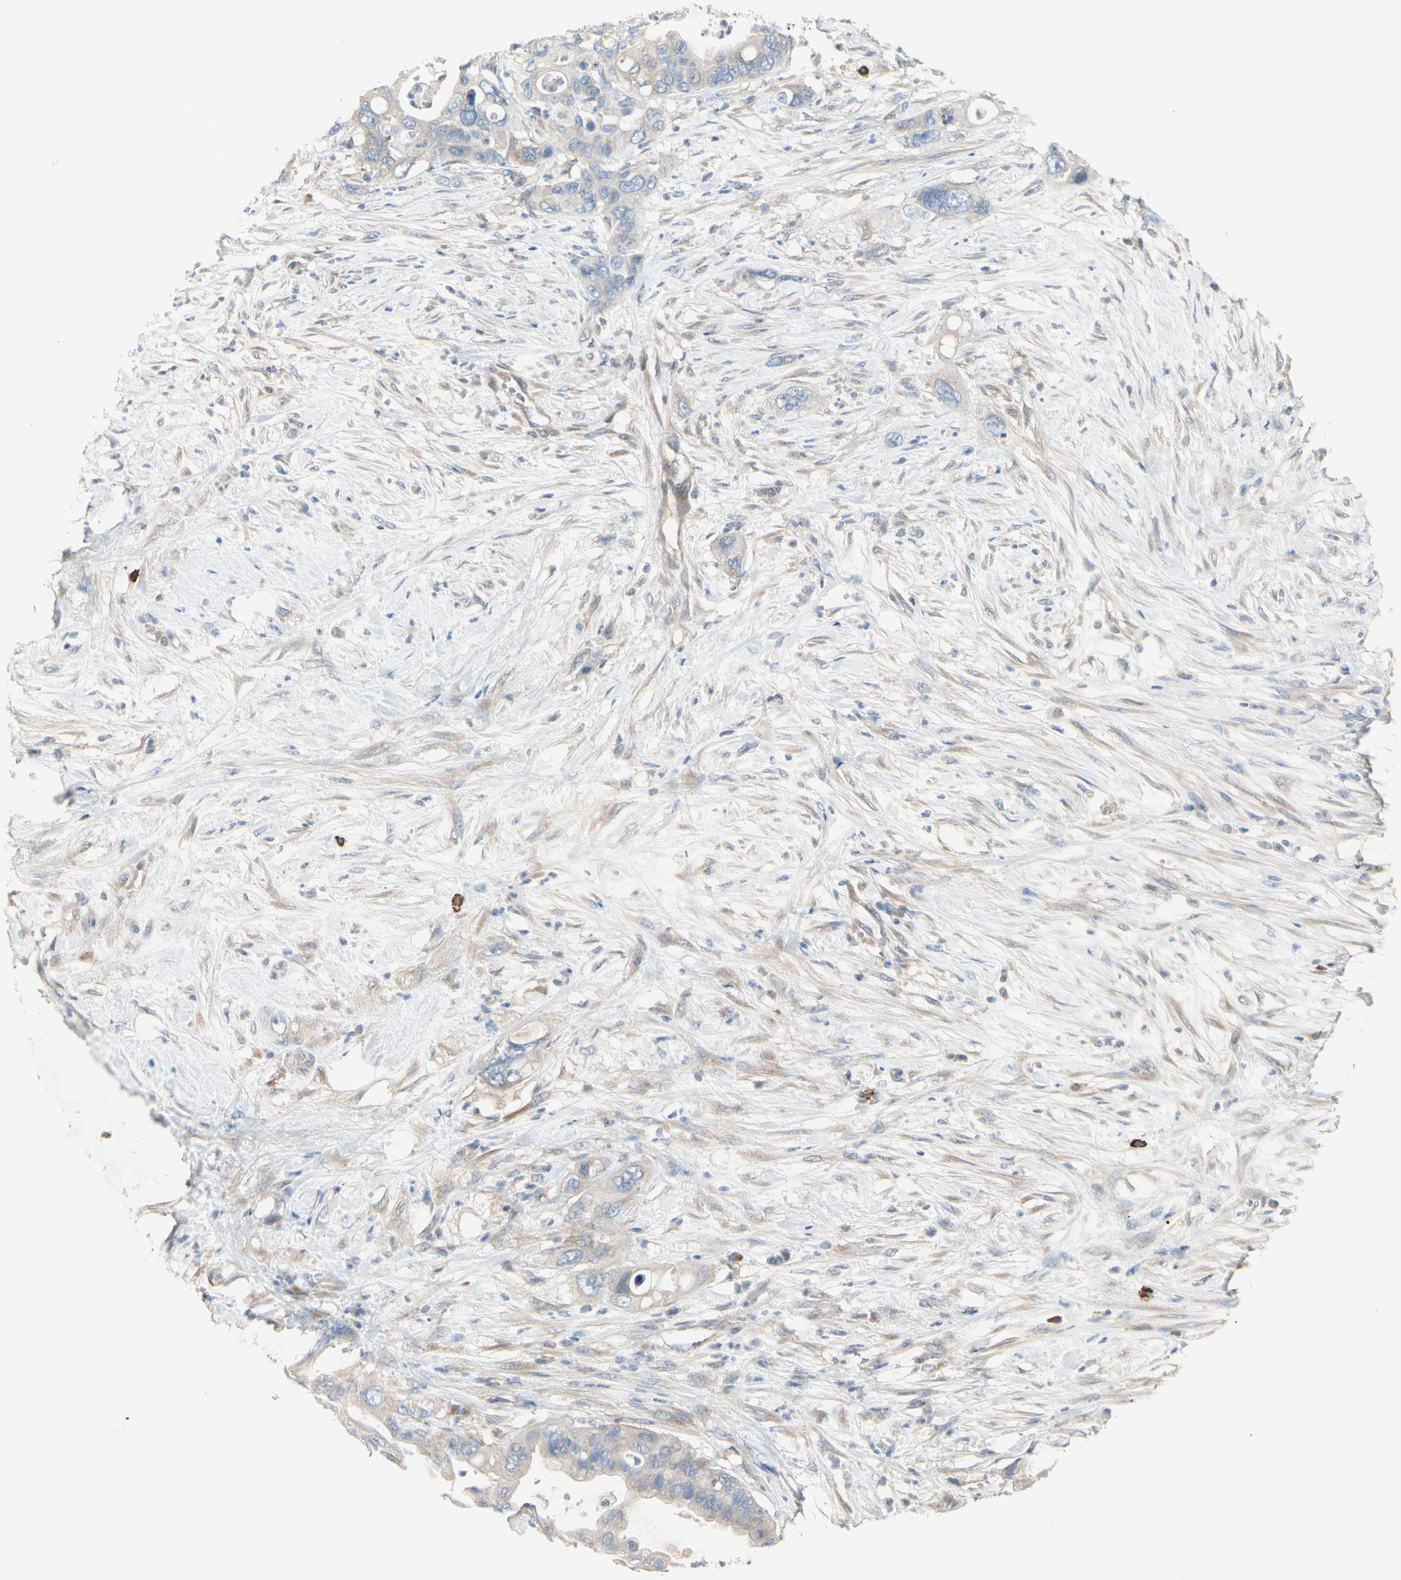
{"staining": {"intensity": "weak", "quantity": ">75%", "location": "cytoplasmic/membranous"}, "tissue": "pancreatic cancer", "cell_type": "Tumor cells", "image_type": "cancer", "snomed": [{"axis": "morphology", "description": "Adenocarcinoma, NOS"}, {"axis": "topography", "description": "Pancreas"}], "caption": "High-power microscopy captured an IHC micrograph of adenocarcinoma (pancreatic), revealing weak cytoplasmic/membranous staining in about >75% of tumor cells. (DAB (3,3'-diaminobenzidine) IHC, brown staining for protein, blue staining for nuclei).", "gene": "MAPRE3", "patient": {"sex": "female", "age": 71}}